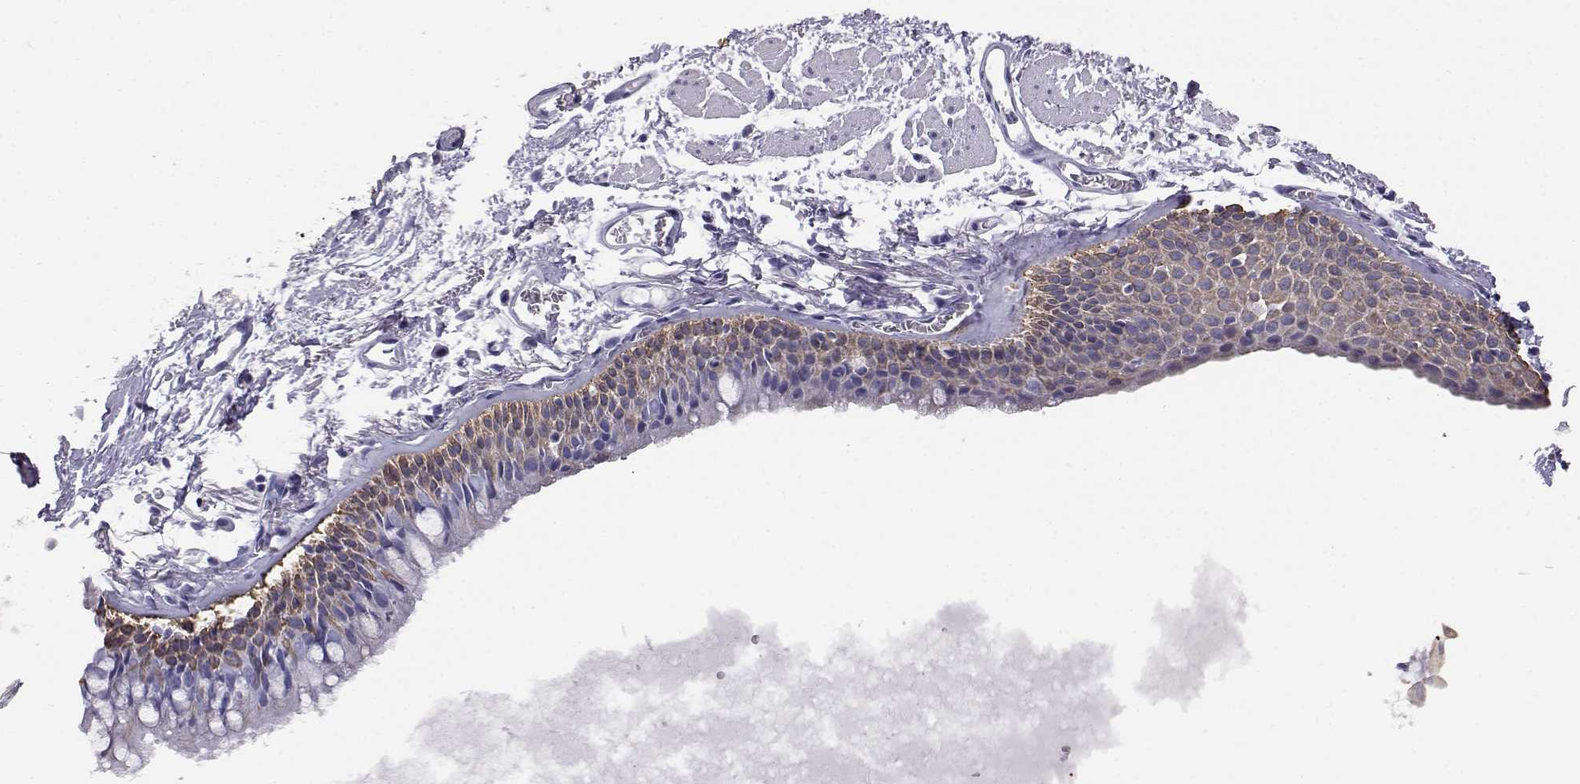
{"staining": {"intensity": "negative", "quantity": "none", "location": "none"}, "tissue": "adipose tissue", "cell_type": "Adipocytes", "image_type": "normal", "snomed": [{"axis": "morphology", "description": "Normal tissue, NOS"}, {"axis": "topography", "description": "Cartilage tissue"}, {"axis": "topography", "description": "Bronchus"}], "caption": "Protein analysis of unremarkable adipose tissue reveals no significant staining in adipocytes.", "gene": "AKR1B1", "patient": {"sex": "female", "age": 79}}